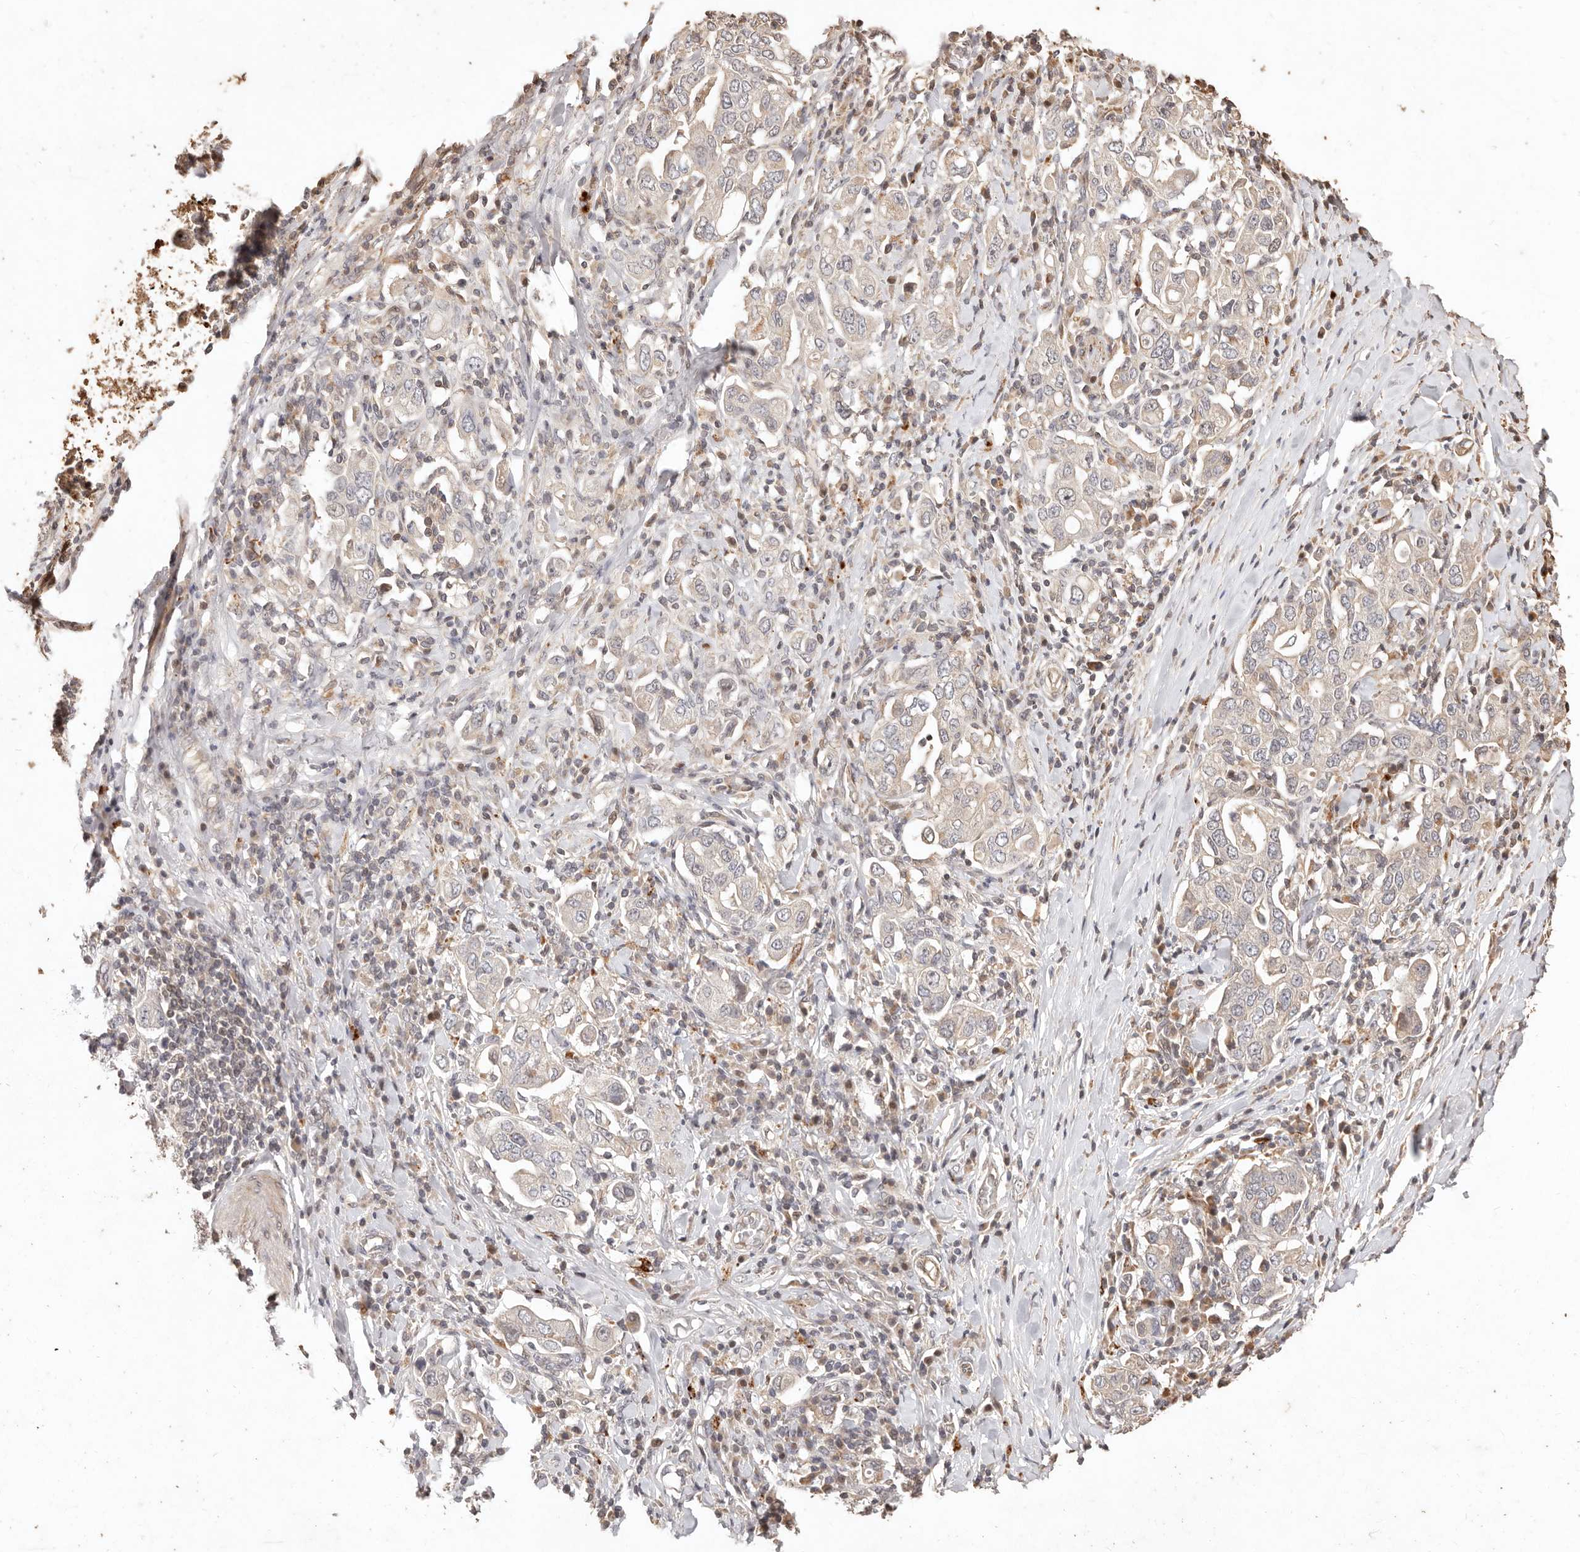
{"staining": {"intensity": "negative", "quantity": "none", "location": "none"}, "tissue": "stomach cancer", "cell_type": "Tumor cells", "image_type": "cancer", "snomed": [{"axis": "morphology", "description": "Adenocarcinoma, NOS"}, {"axis": "topography", "description": "Stomach, upper"}], "caption": "IHC of human stomach cancer demonstrates no positivity in tumor cells.", "gene": "KIF9", "patient": {"sex": "male", "age": 62}}